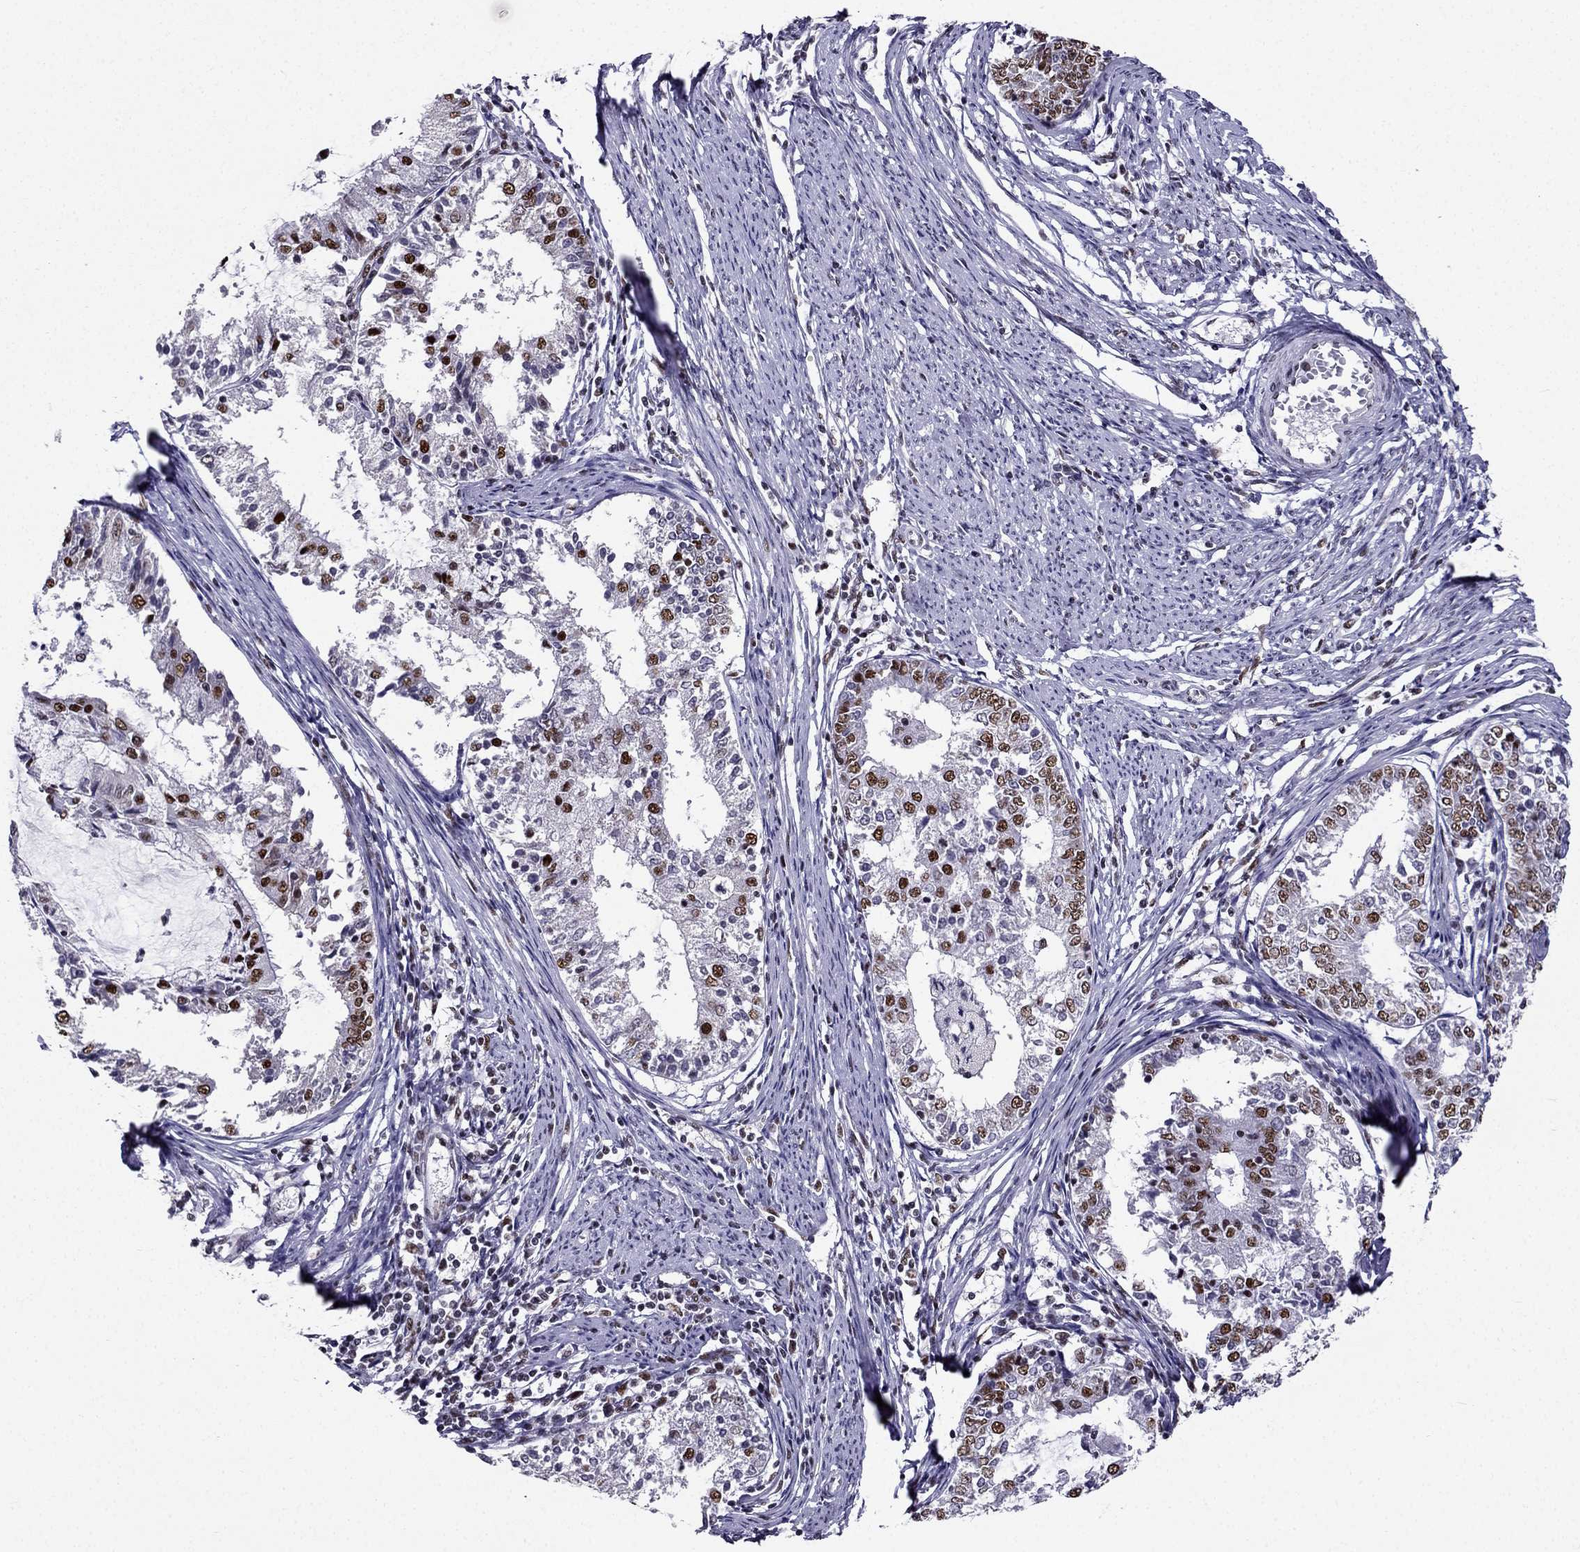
{"staining": {"intensity": "strong", "quantity": "<25%", "location": "nuclear"}, "tissue": "endometrial cancer", "cell_type": "Tumor cells", "image_type": "cancer", "snomed": [{"axis": "morphology", "description": "Adenocarcinoma, NOS"}, {"axis": "topography", "description": "Endometrium"}], "caption": "Endometrial cancer (adenocarcinoma) stained with DAB IHC shows medium levels of strong nuclear staining in about <25% of tumor cells.", "gene": "ZNF420", "patient": {"sex": "female", "age": 57}}